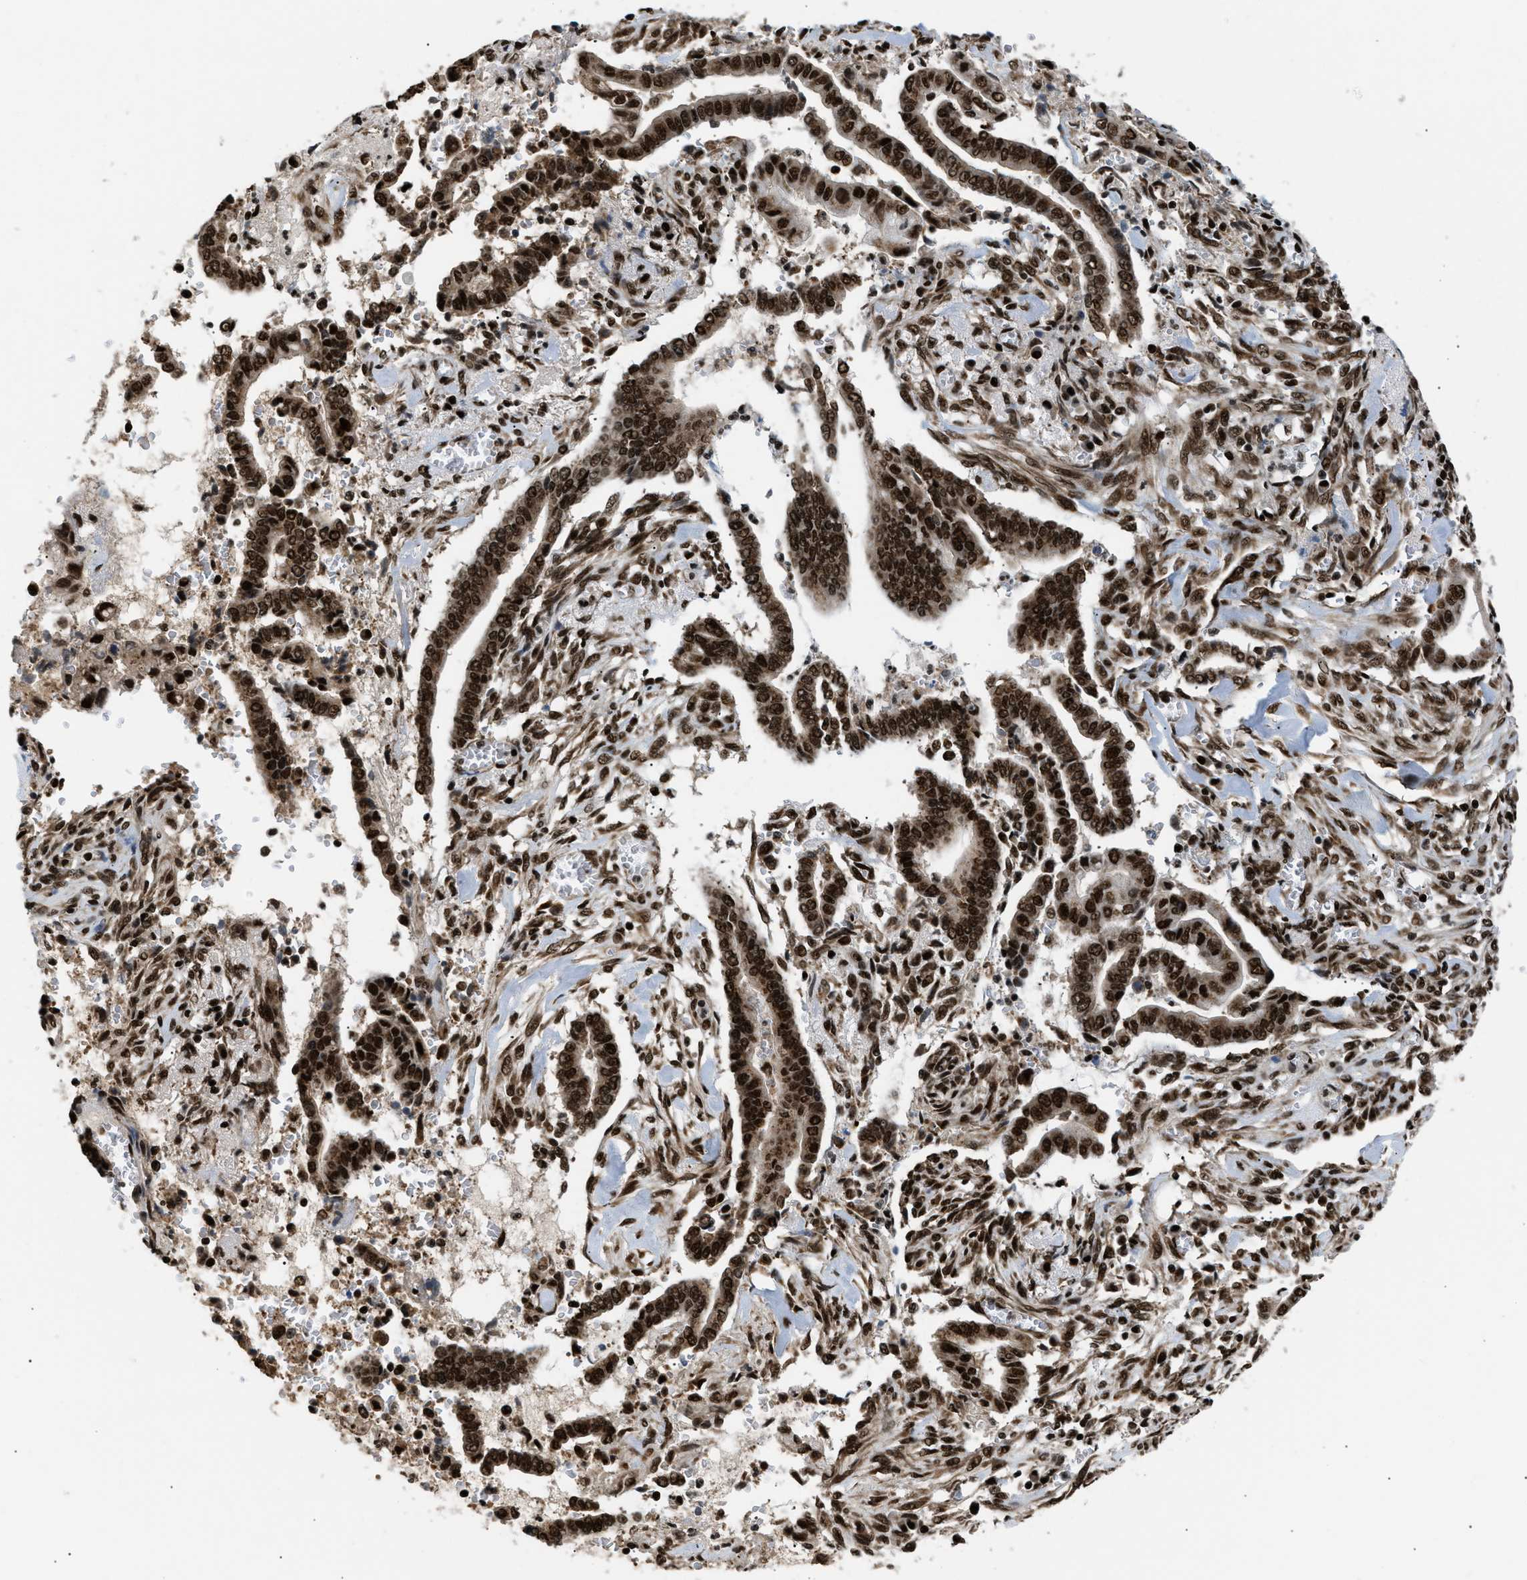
{"staining": {"intensity": "strong", "quantity": ">75%", "location": "cytoplasmic/membranous,nuclear"}, "tissue": "cervical cancer", "cell_type": "Tumor cells", "image_type": "cancer", "snomed": [{"axis": "morphology", "description": "Adenocarcinoma, NOS"}, {"axis": "topography", "description": "Cervix"}], "caption": "Immunohistochemical staining of adenocarcinoma (cervical) demonstrates strong cytoplasmic/membranous and nuclear protein positivity in approximately >75% of tumor cells.", "gene": "RBM5", "patient": {"sex": "female", "age": 44}}